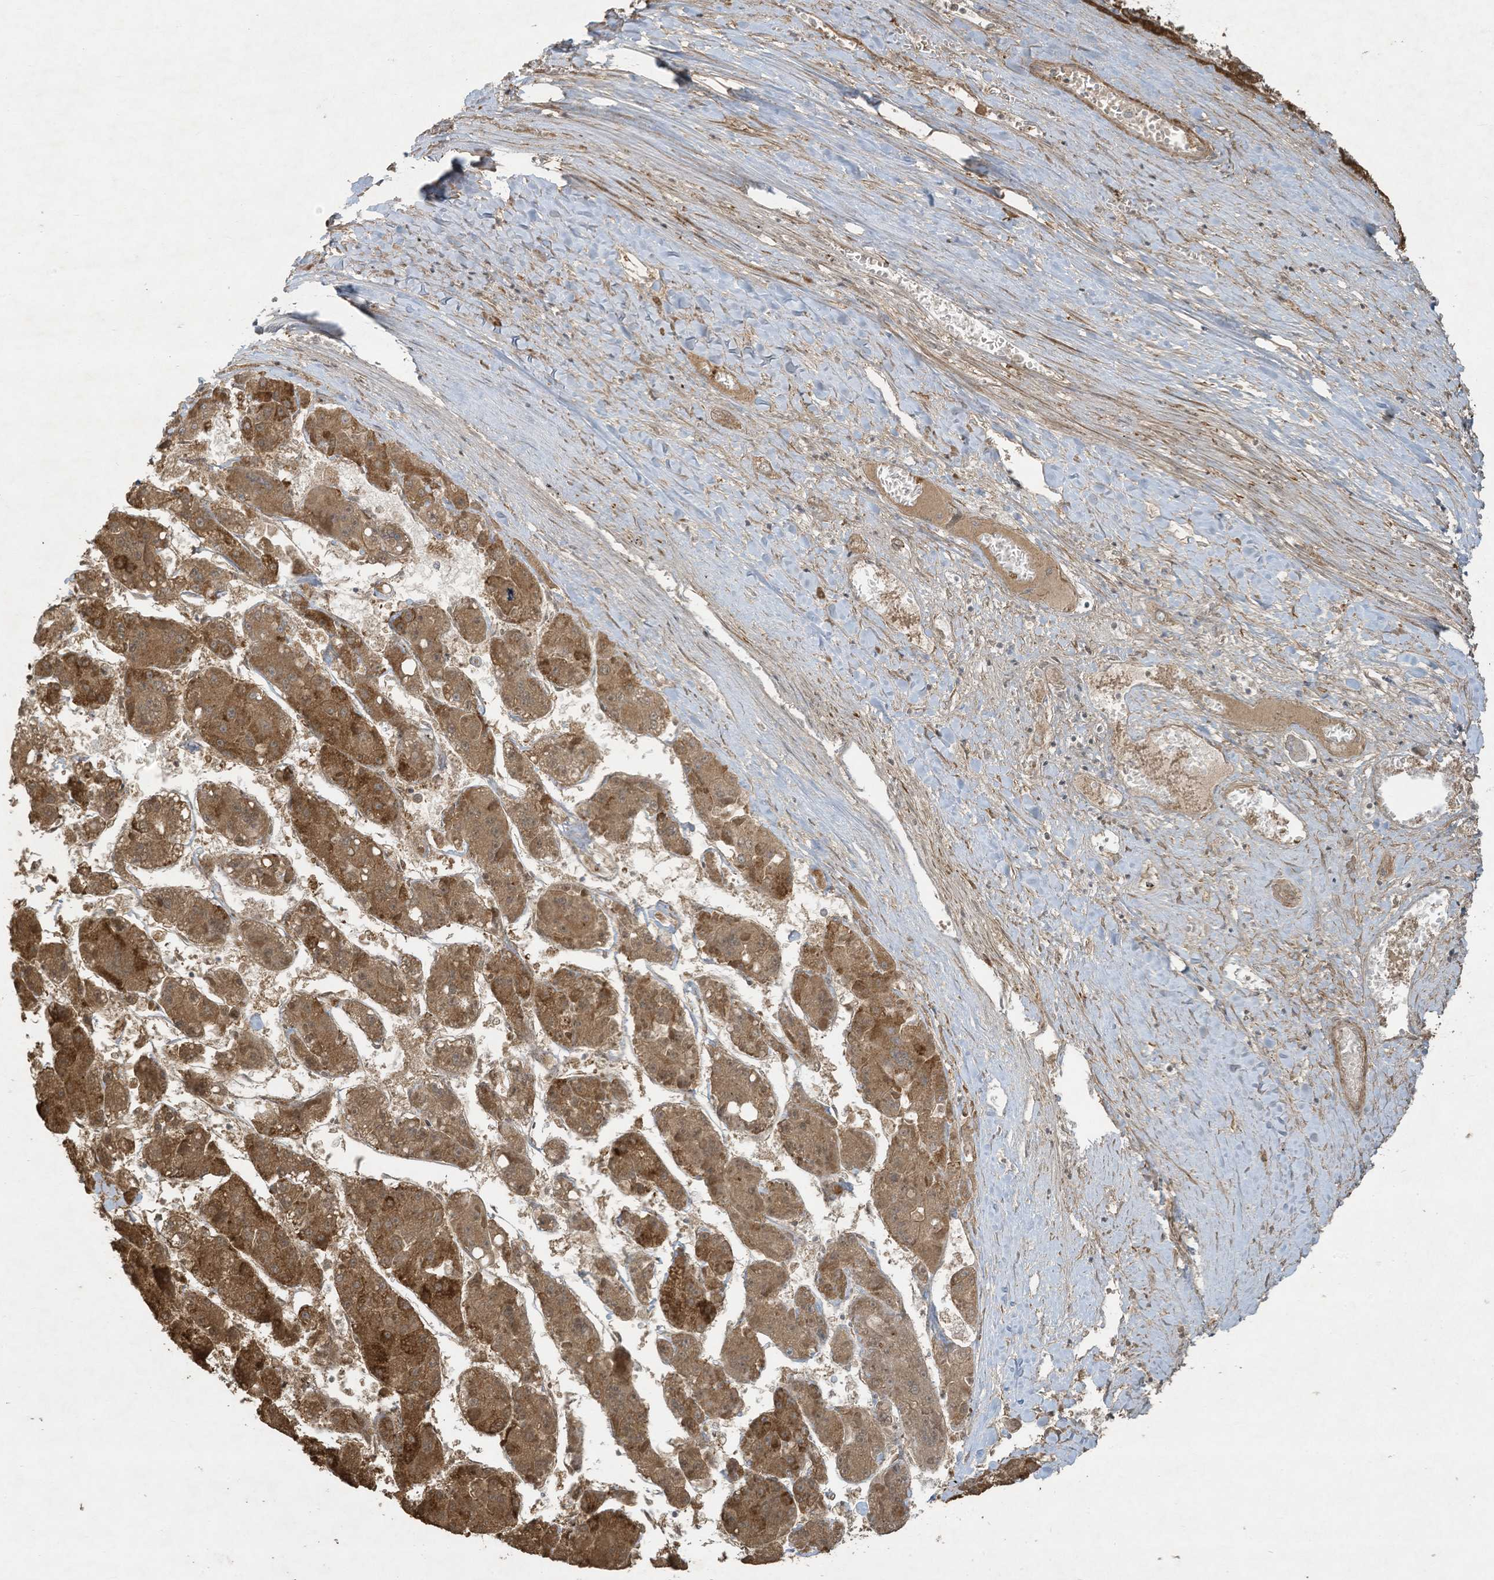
{"staining": {"intensity": "moderate", "quantity": ">75%", "location": "cytoplasmic/membranous"}, "tissue": "liver cancer", "cell_type": "Tumor cells", "image_type": "cancer", "snomed": [{"axis": "morphology", "description": "Carcinoma, Hepatocellular, NOS"}, {"axis": "topography", "description": "Liver"}], "caption": "IHC of liver hepatocellular carcinoma reveals medium levels of moderate cytoplasmic/membranous positivity in about >75% of tumor cells.", "gene": "ZNF263", "patient": {"sex": "female", "age": 73}}